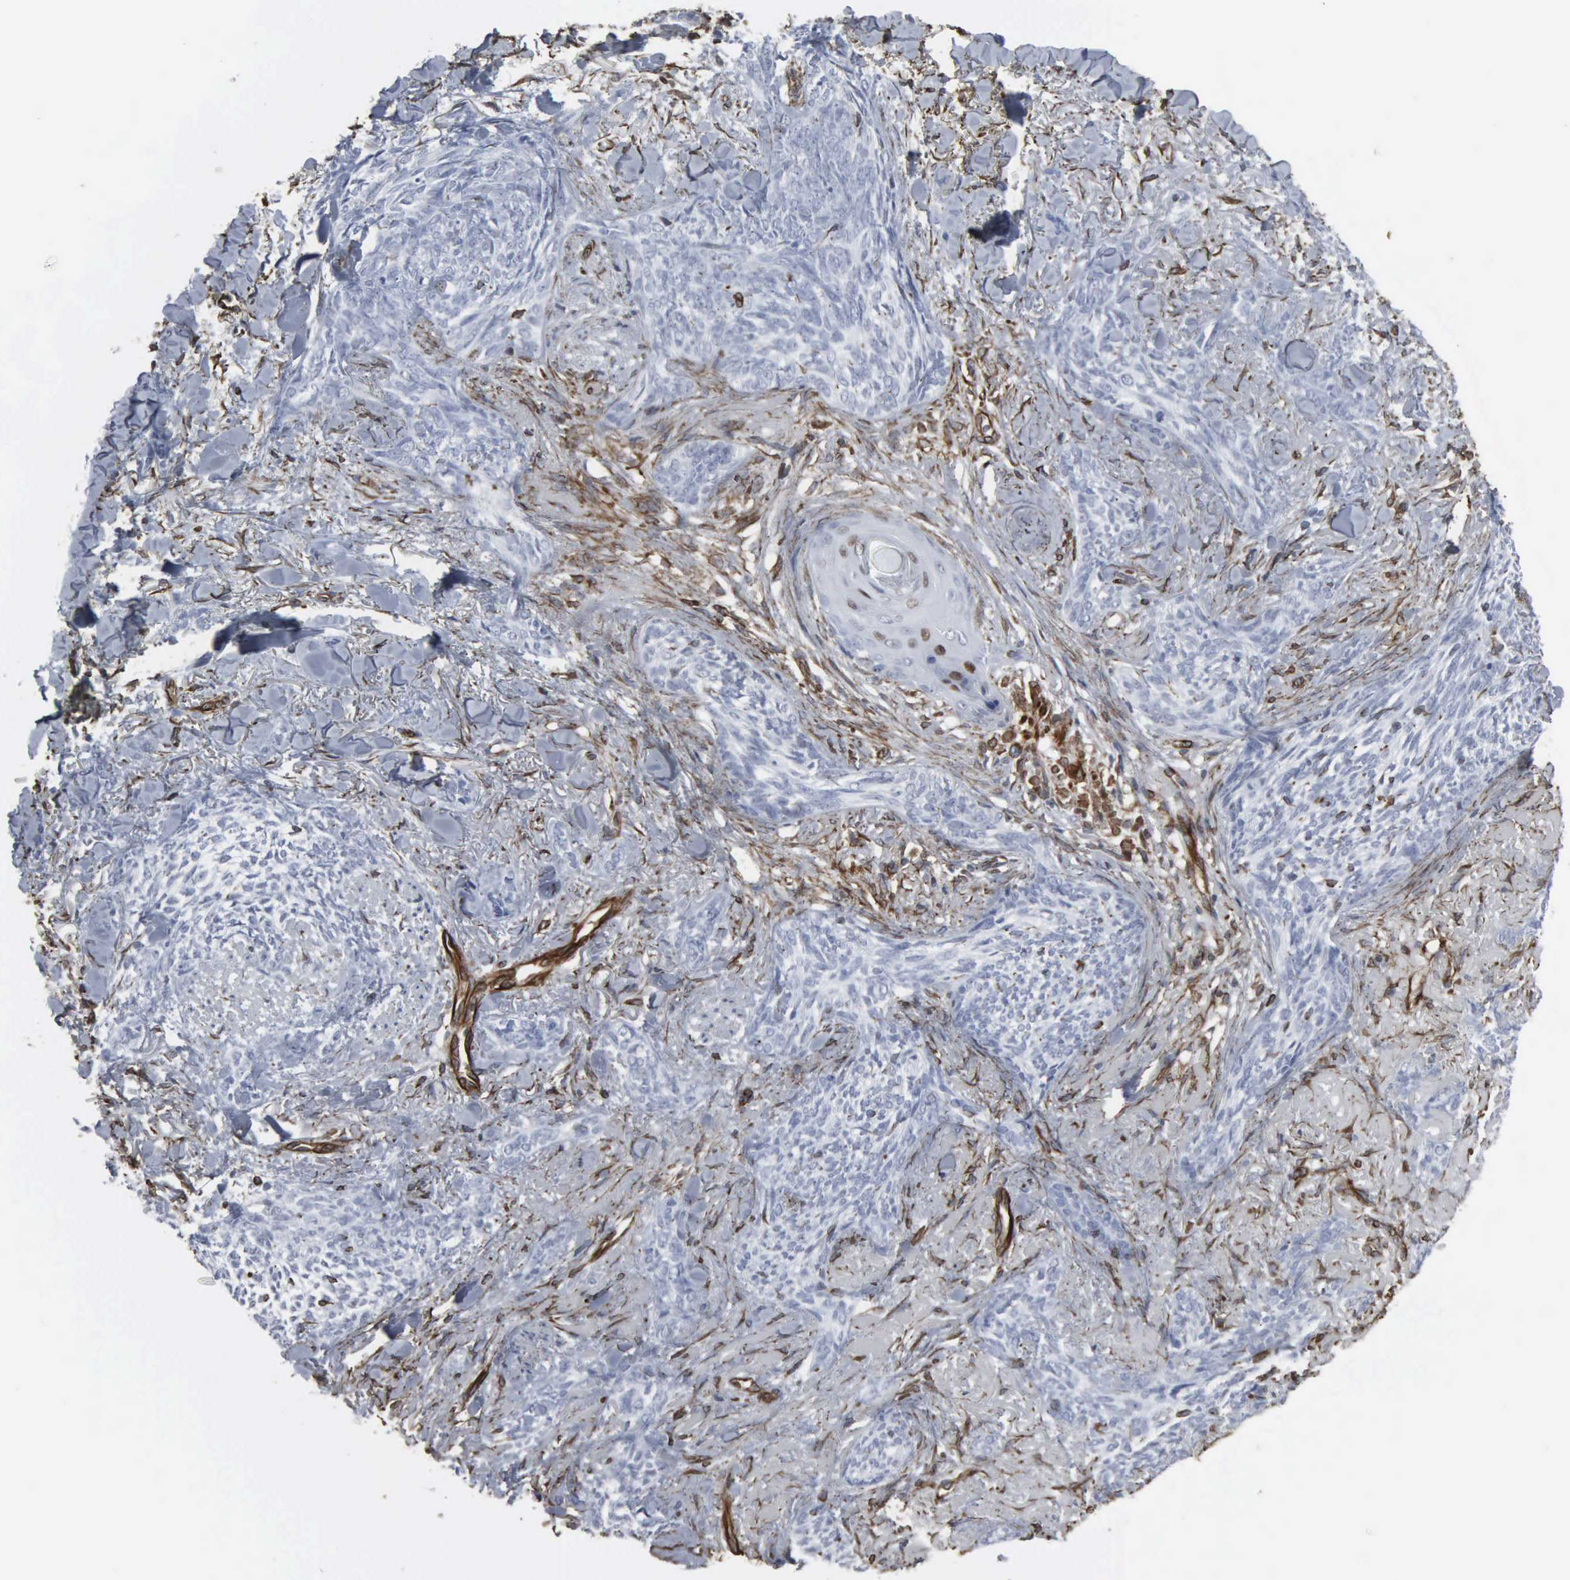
{"staining": {"intensity": "negative", "quantity": "none", "location": "none"}, "tissue": "skin cancer", "cell_type": "Tumor cells", "image_type": "cancer", "snomed": [{"axis": "morphology", "description": "Basal cell carcinoma"}, {"axis": "topography", "description": "Skin"}], "caption": "The image displays no staining of tumor cells in basal cell carcinoma (skin).", "gene": "CCNE1", "patient": {"sex": "female", "age": 81}}